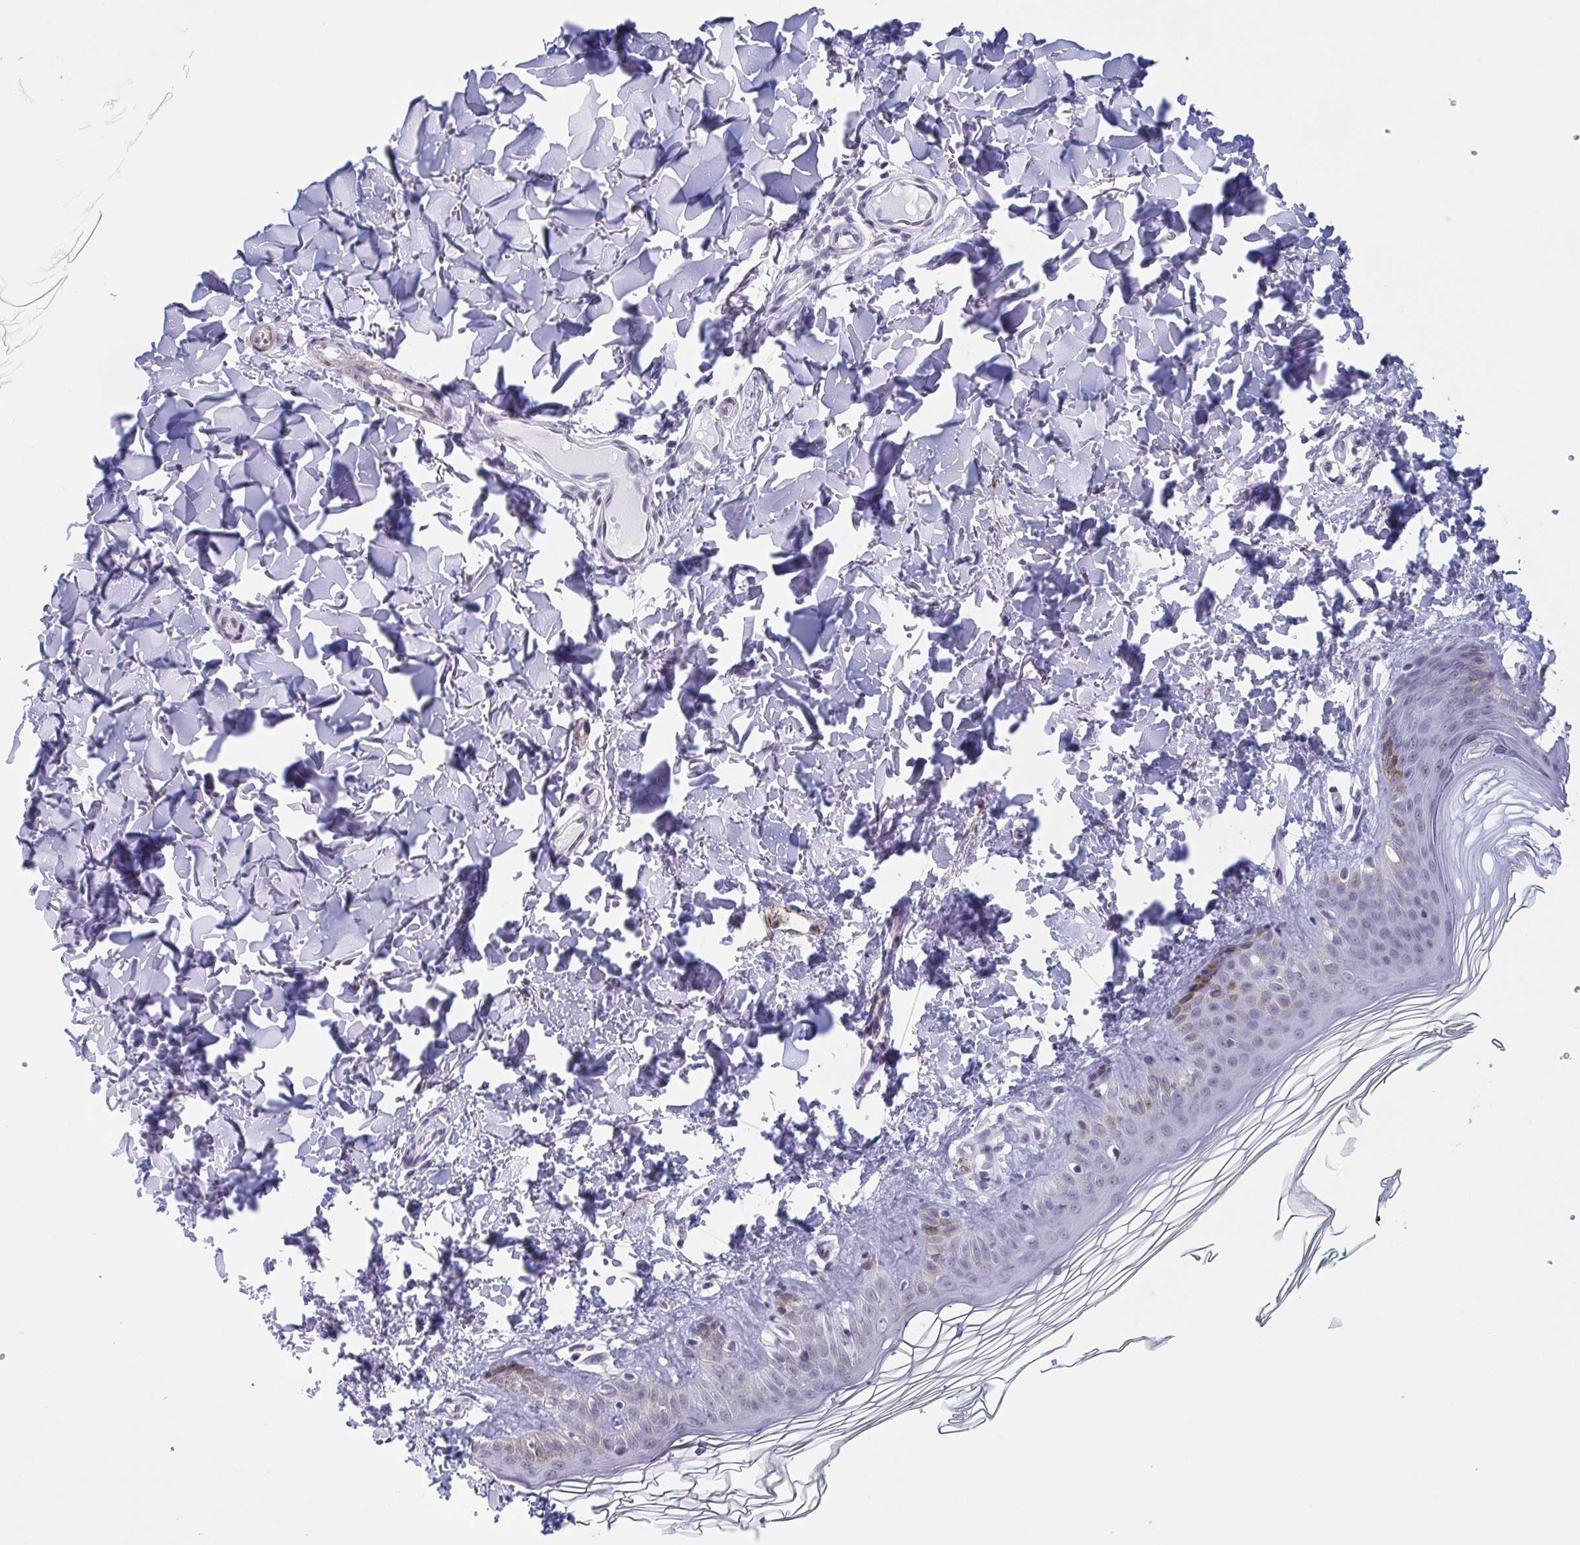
{"staining": {"intensity": "negative", "quantity": "none", "location": "none"}, "tissue": "skin", "cell_type": "Fibroblasts", "image_type": "normal", "snomed": [{"axis": "morphology", "description": "Normal tissue, NOS"}, {"axis": "topography", "description": "Skin"}, {"axis": "topography", "description": "Peripheral nerve tissue"}], "caption": "High power microscopy photomicrograph of an immunohistochemistry photomicrograph of normal skin, revealing no significant positivity in fibroblasts. Brightfield microscopy of IHC stained with DAB (3,3'-diaminobenzidine) (brown) and hematoxylin (blue), captured at high magnification.", "gene": "TMEM92", "patient": {"sex": "female", "age": 45}}